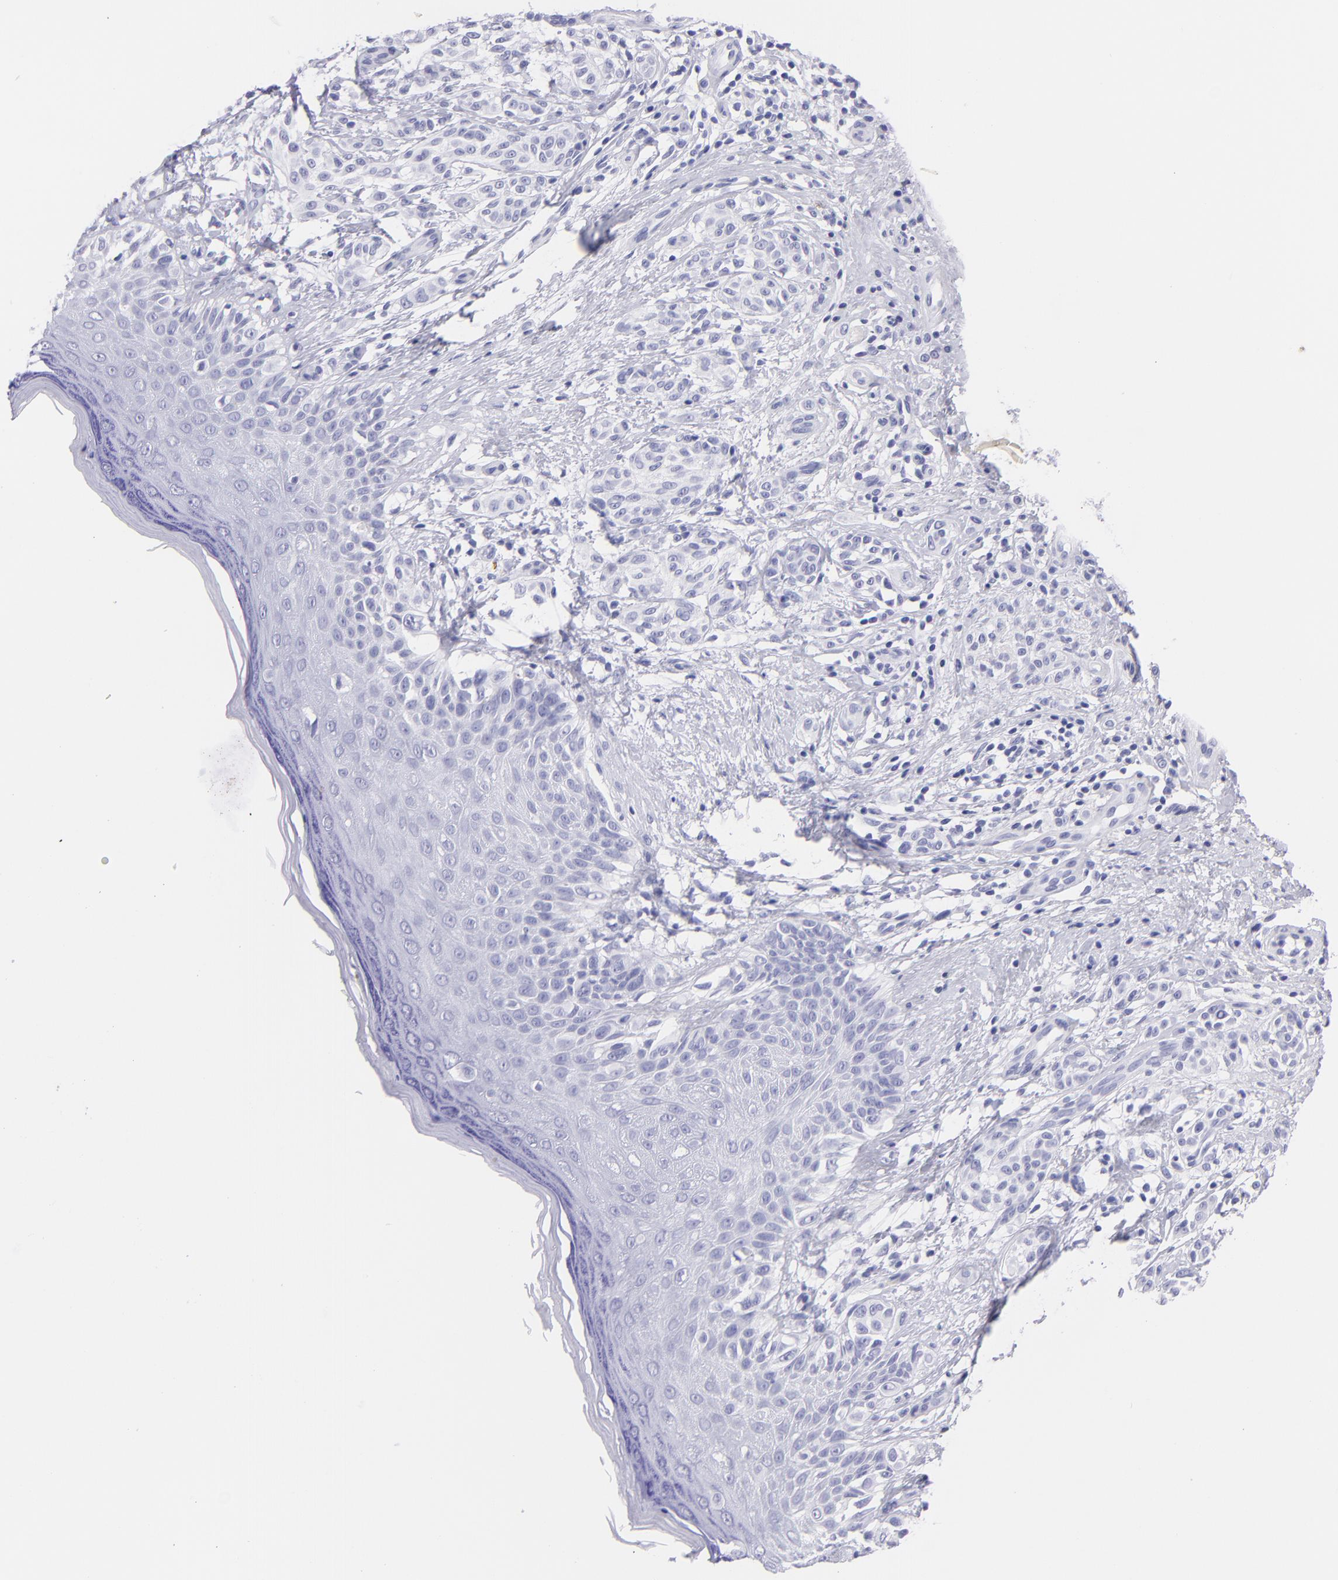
{"staining": {"intensity": "negative", "quantity": "none", "location": "none"}, "tissue": "melanoma", "cell_type": "Tumor cells", "image_type": "cancer", "snomed": [{"axis": "morphology", "description": "Malignant melanoma, NOS"}, {"axis": "topography", "description": "Skin"}], "caption": "The micrograph shows no significant expression in tumor cells of melanoma.", "gene": "PIP", "patient": {"sex": "male", "age": 57}}